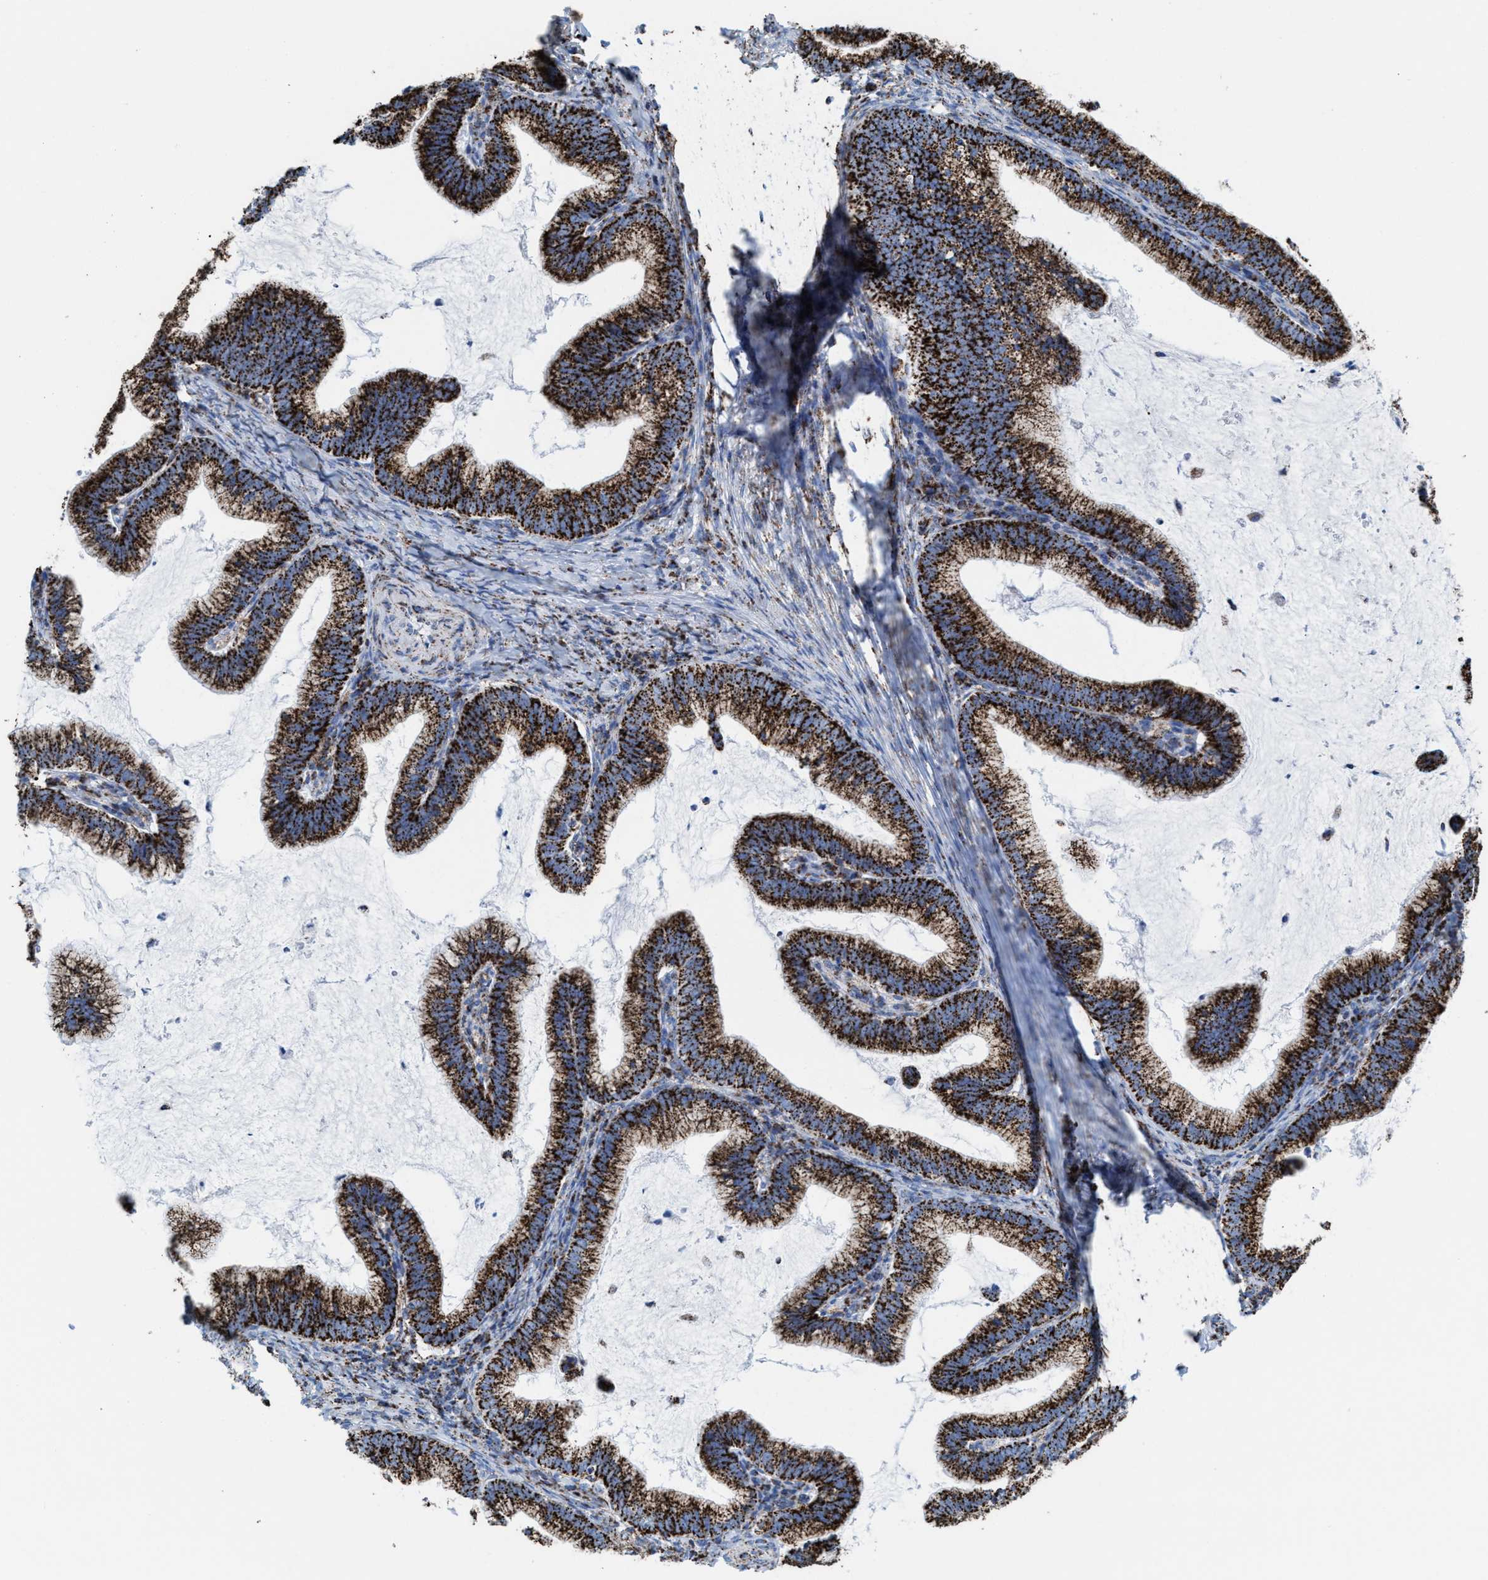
{"staining": {"intensity": "strong", "quantity": ">75%", "location": "cytoplasmic/membranous"}, "tissue": "cervical cancer", "cell_type": "Tumor cells", "image_type": "cancer", "snomed": [{"axis": "morphology", "description": "Adenocarcinoma, NOS"}, {"axis": "topography", "description": "Cervix"}], "caption": "Protein analysis of cervical adenocarcinoma tissue reveals strong cytoplasmic/membranous expression in approximately >75% of tumor cells.", "gene": "ECHS1", "patient": {"sex": "female", "age": 36}}